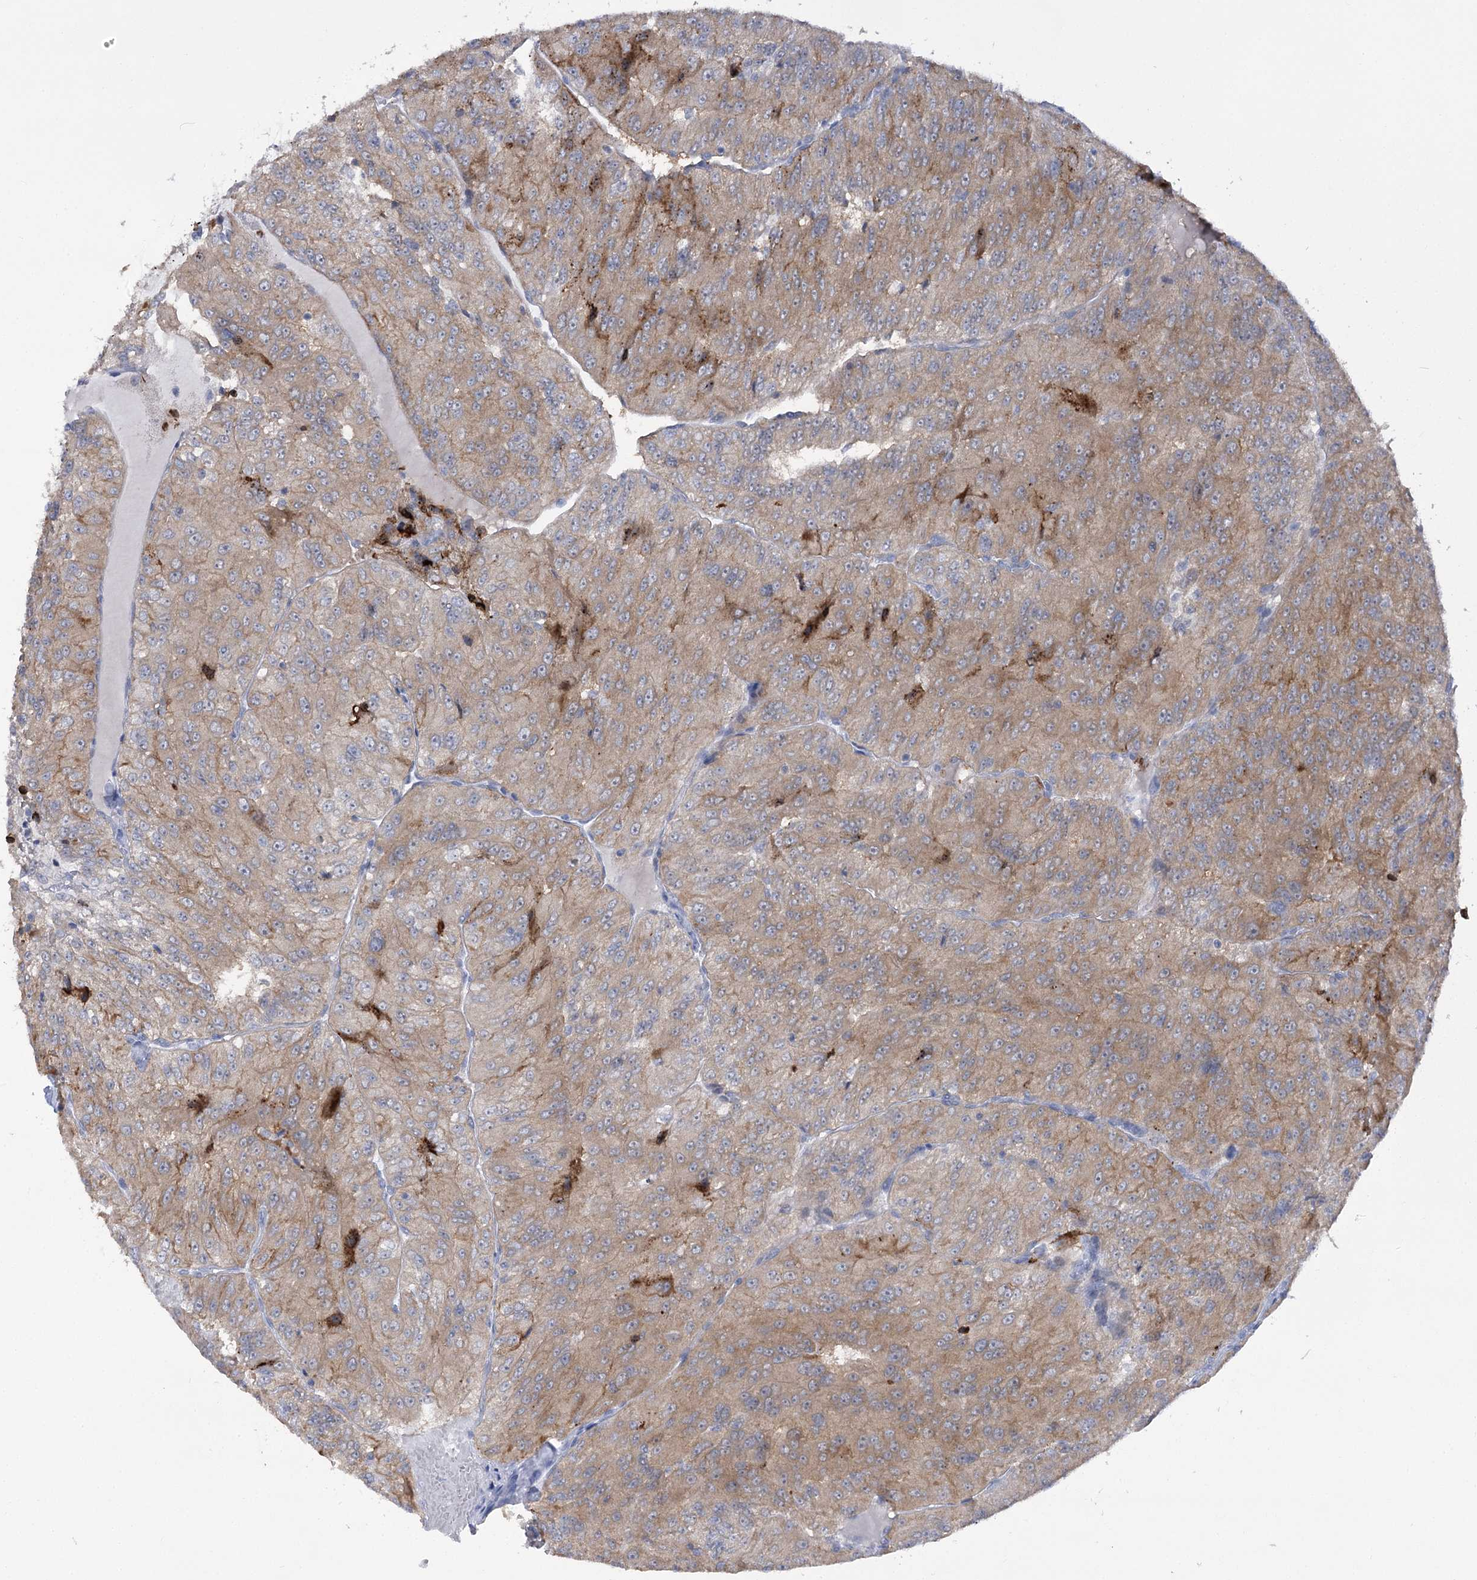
{"staining": {"intensity": "weak", "quantity": ">75%", "location": "cytoplasmic/membranous"}, "tissue": "renal cancer", "cell_type": "Tumor cells", "image_type": "cancer", "snomed": [{"axis": "morphology", "description": "Adenocarcinoma, NOS"}, {"axis": "topography", "description": "Kidney"}], "caption": "Immunohistochemical staining of renal adenocarcinoma displays weak cytoplasmic/membranous protein positivity in about >75% of tumor cells.", "gene": "PHYHIPL", "patient": {"sex": "female", "age": 63}}